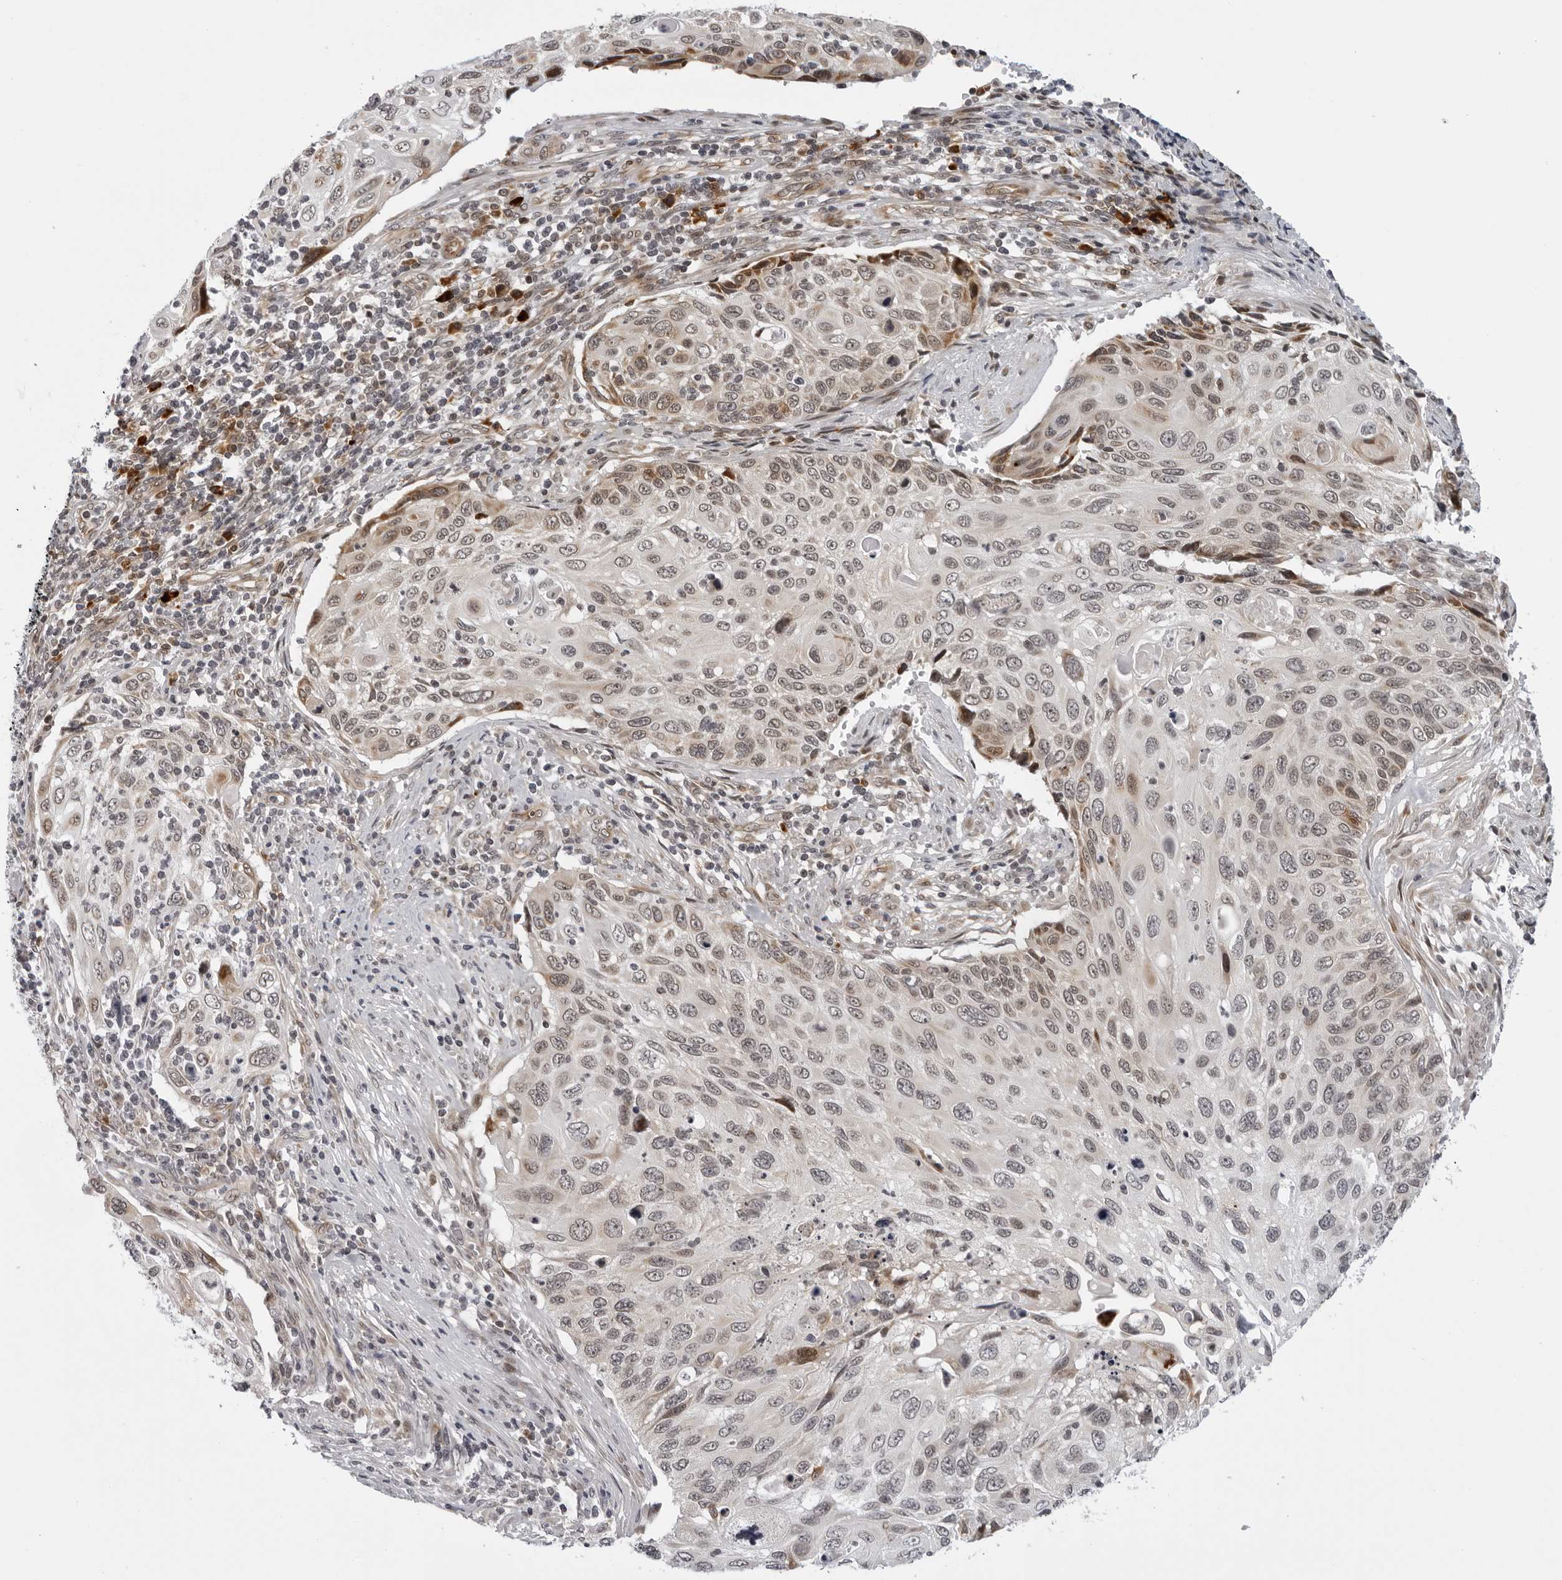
{"staining": {"intensity": "moderate", "quantity": "<25%", "location": "cytoplasmic/membranous"}, "tissue": "cervical cancer", "cell_type": "Tumor cells", "image_type": "cancer", "snomed": [{"axis": "morphology", "description": "Squamous cell carcinoma, NOS"}, {"axis": "topography", "description": "Cervix"}], "caption": "Immunohistochemistry (IHC) (DAB) staining of cervical squamous cell carcinoma exhibits moderate cytoplasmic/membranous protein expression in about <25% of tumor cells.", "gene": "GCSAML", "patient": {"sex": "female", "age": 70}}